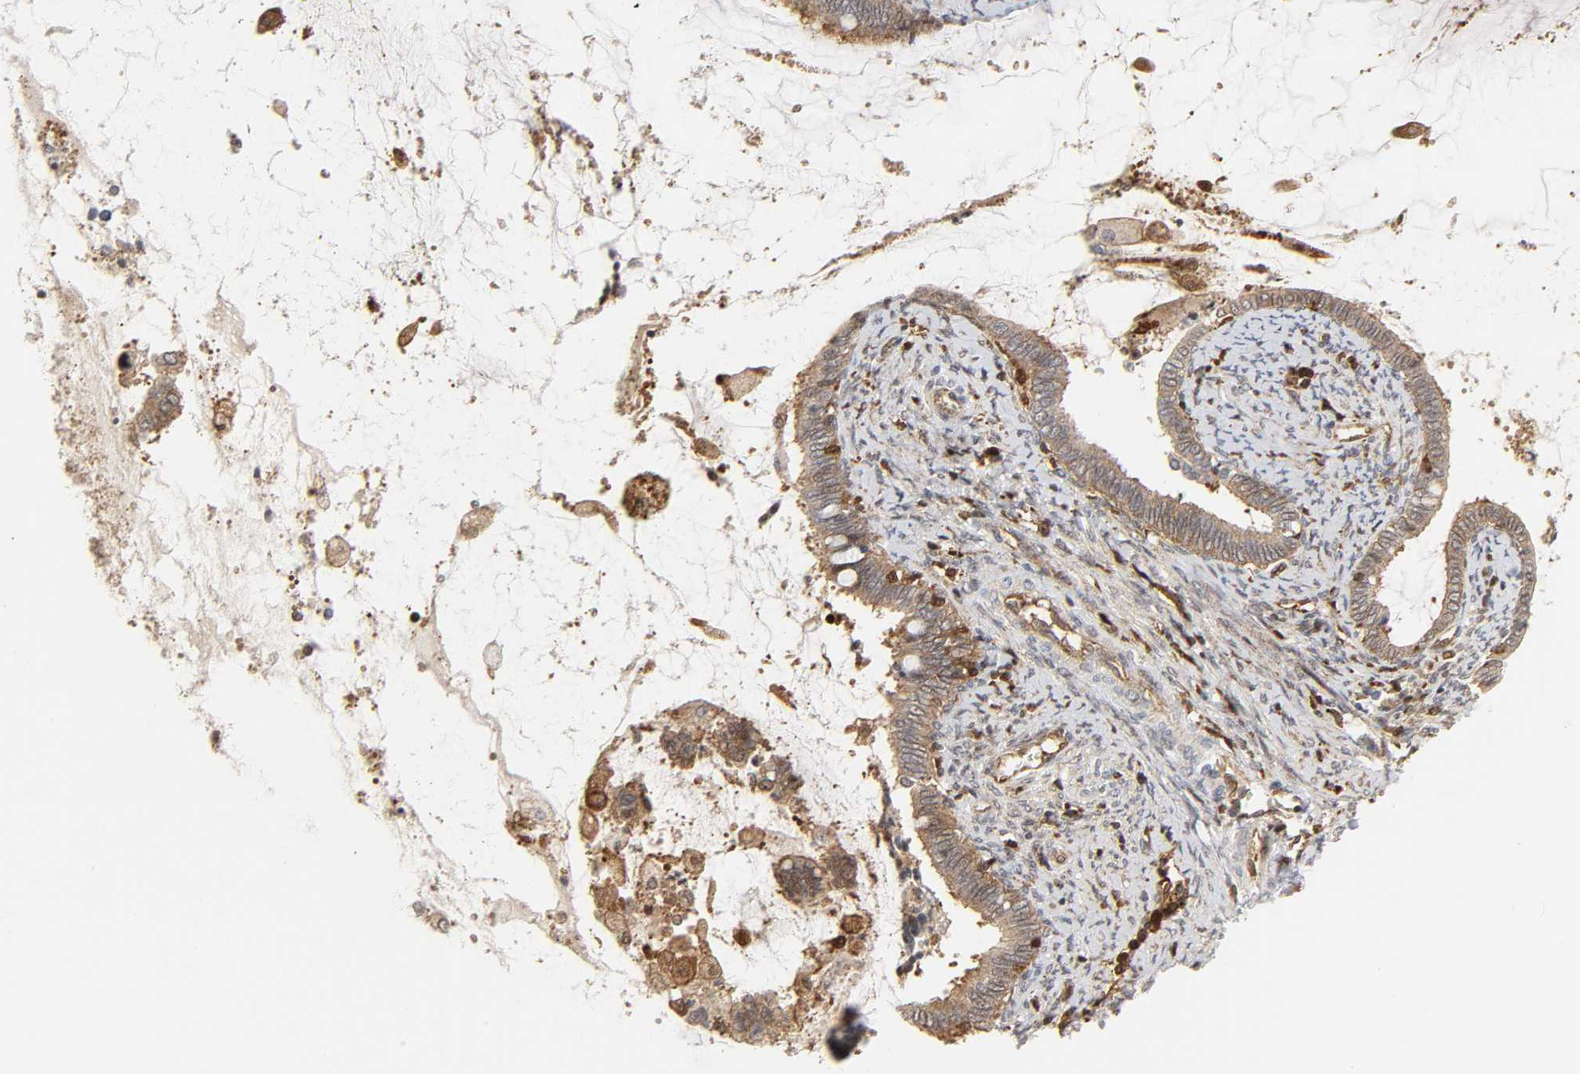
{"staining": {"intensity": "weak", "quantity": ">75%", "location": "cytoplasmic/membranous"}, "tissue": "cervical cancer", "cell_type": "Tumor cells", "image_type": "cancer", "snomed": [{"axis": "morphology", "description": "Adenocarcinoma, NOS"}, {"axis": "topography", "description": "Cervix"}], "caption": "Immunohistochemistry (IHC) (DAB) staining of human cervical cancer (adenocarcinoma) reveals weak cytoplasmic/membranous protein staining in about >75% of tumor cells.", "gene": "MAPK1", "patient": {"sex": "female", "age": 44}}